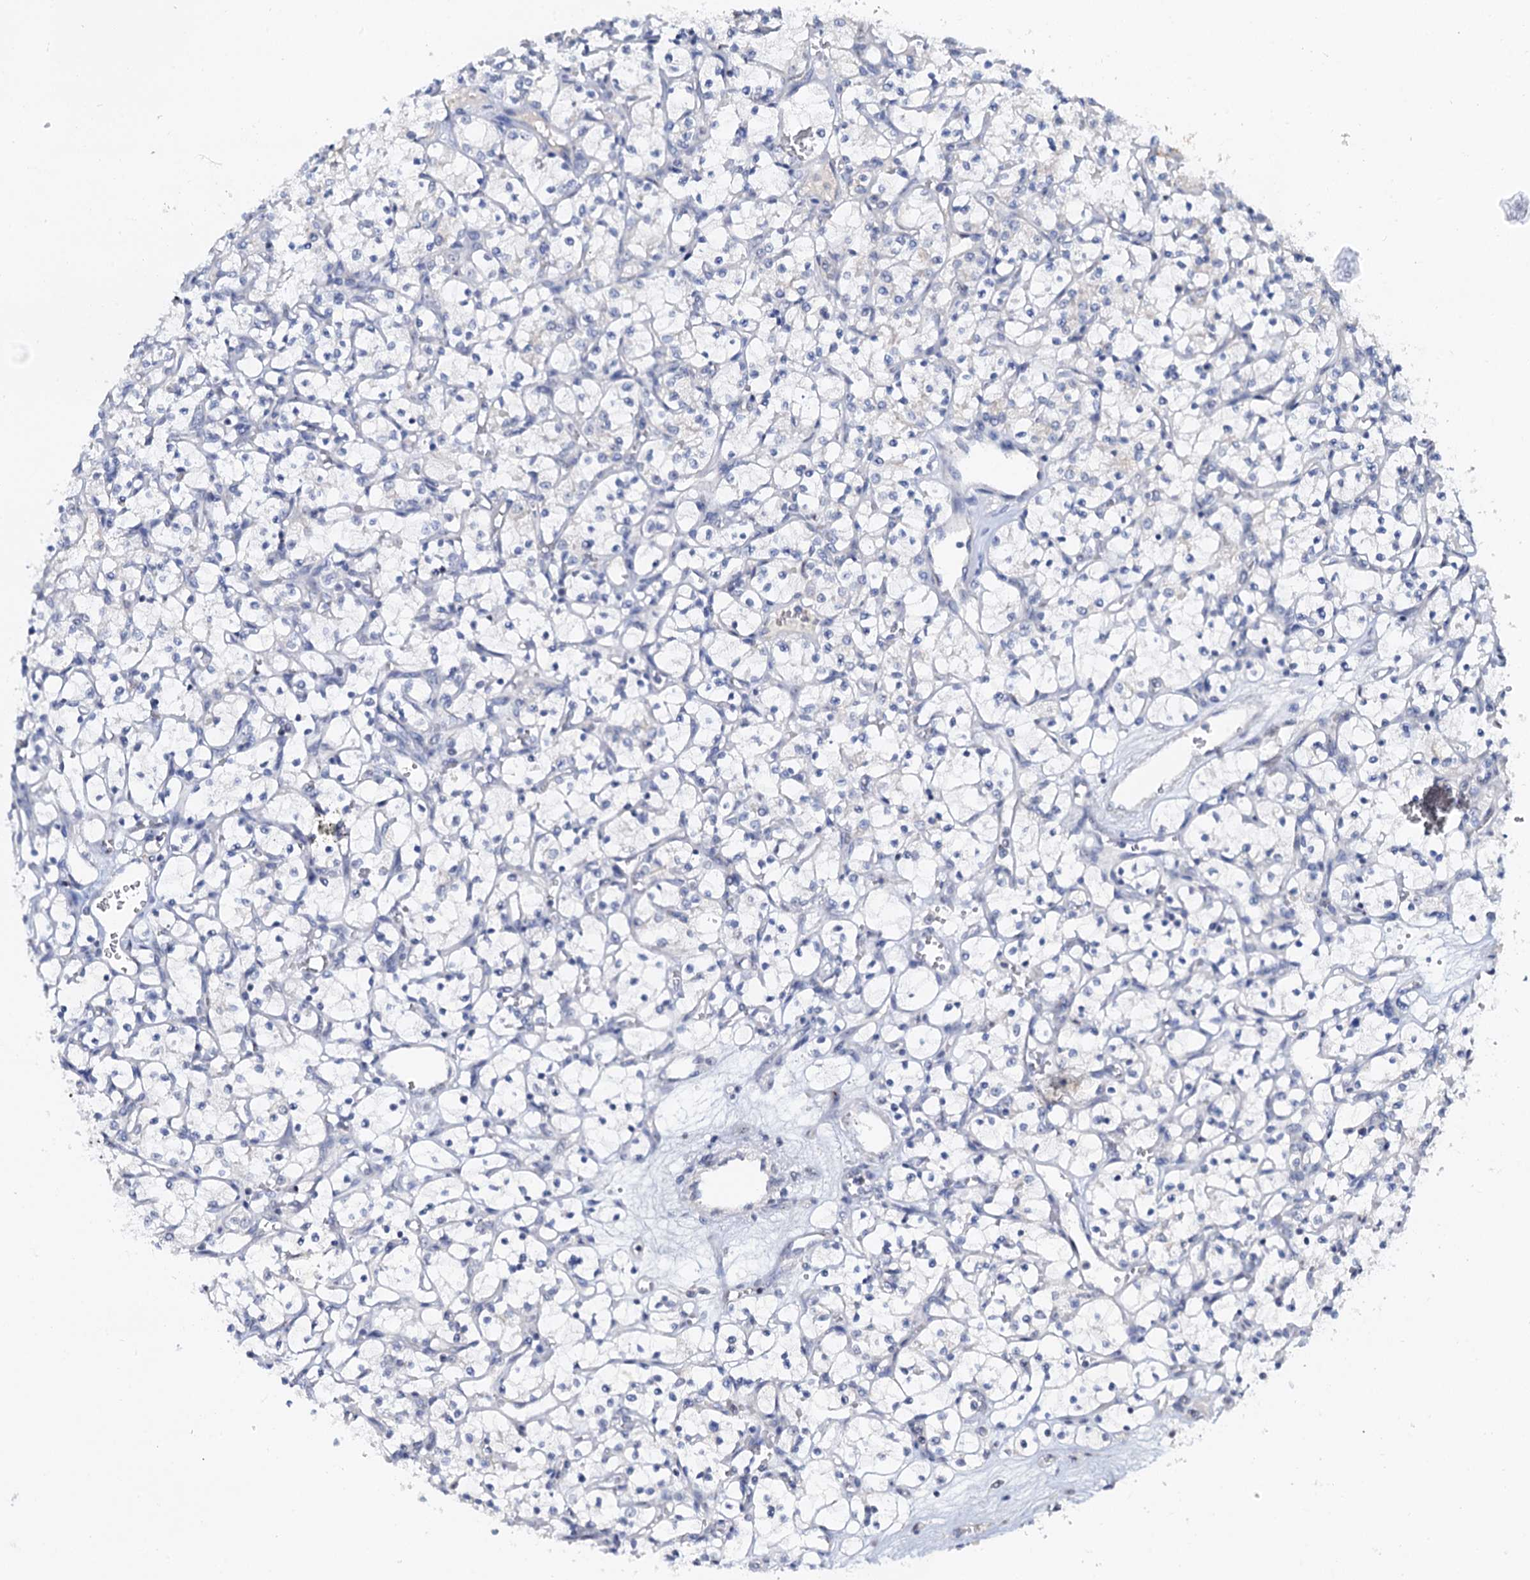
{"staining": {"intensity": "negative", "quantity": "none", "location": "none"}, "tissue": "renal cancer", "cell_type": "Tumor cells", "image_type": "cancer", "snomed": [{"axis": "morphology", "description": "Adenocarcinoma, NOS"}, {"axis": "topography", "description": "Kidney"}], "caption": "Immunohistochemical staining of human adenocarcinoma (renal) displays no significant staining in tumor cells.", "gene": "NOP2", "patient": {"sex": "female", "age": 69}}